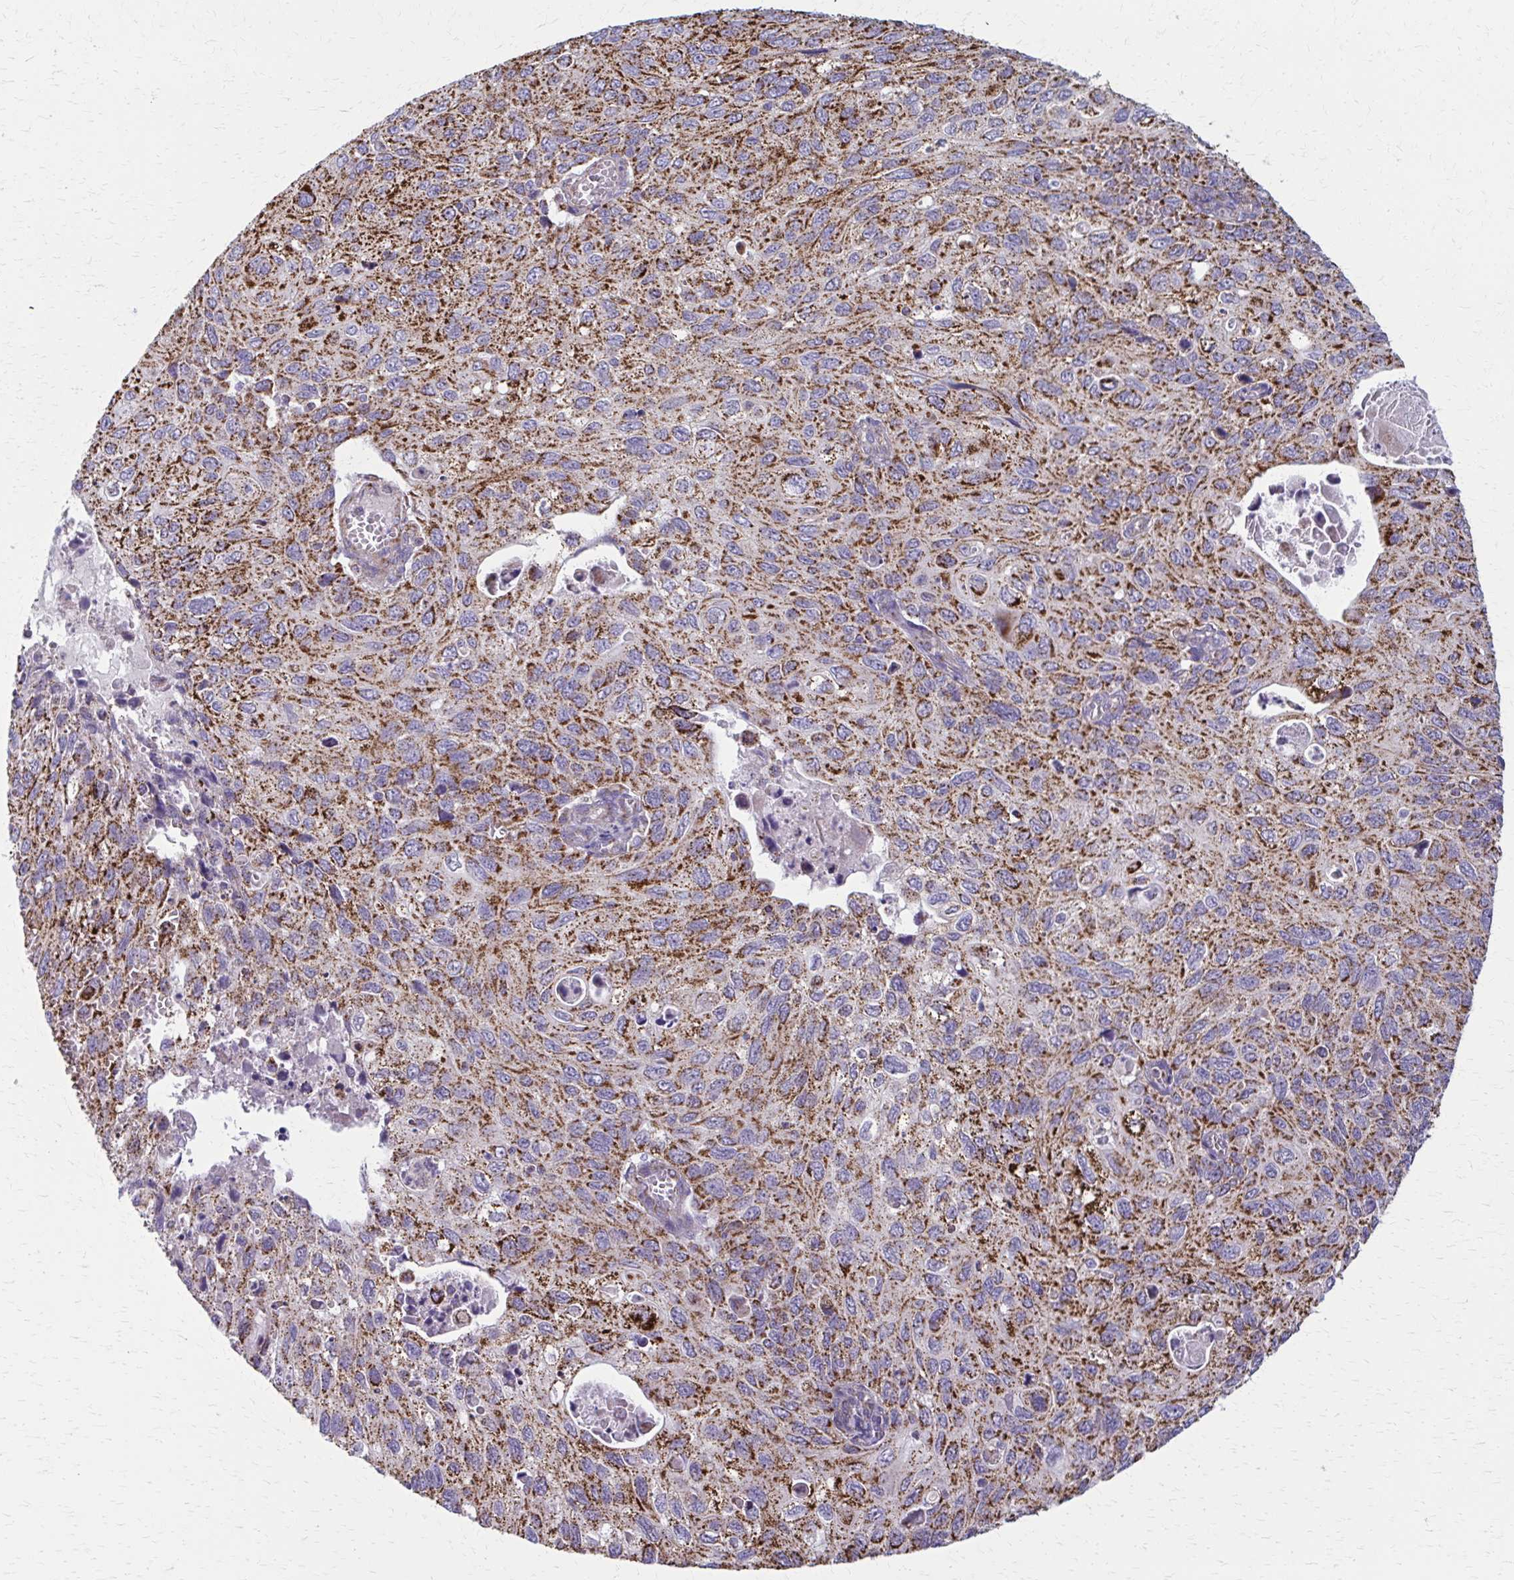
{"staining": {"intensity": "strong", "quantity": ">75%", "location": "cytoplasmic/membranous"}, "tissue": "cervical cancer", "cell_type": "Tumor cells", "image_type": "cancer", "snomed": [{"axis": "morphology", "description": "Squamous cell carcinoma, NOS"}, {"axis": "topography", "description": "Cervix"}], "caption": "Cervical squamous cell carcinoma was stained to show a protein in brown. There is high levels of strong cytoplasmic/membranous staining in approximately >75% of tumor cells.", "gene": "TVP23A", "patient": {"sex": "female", "age": 70}}